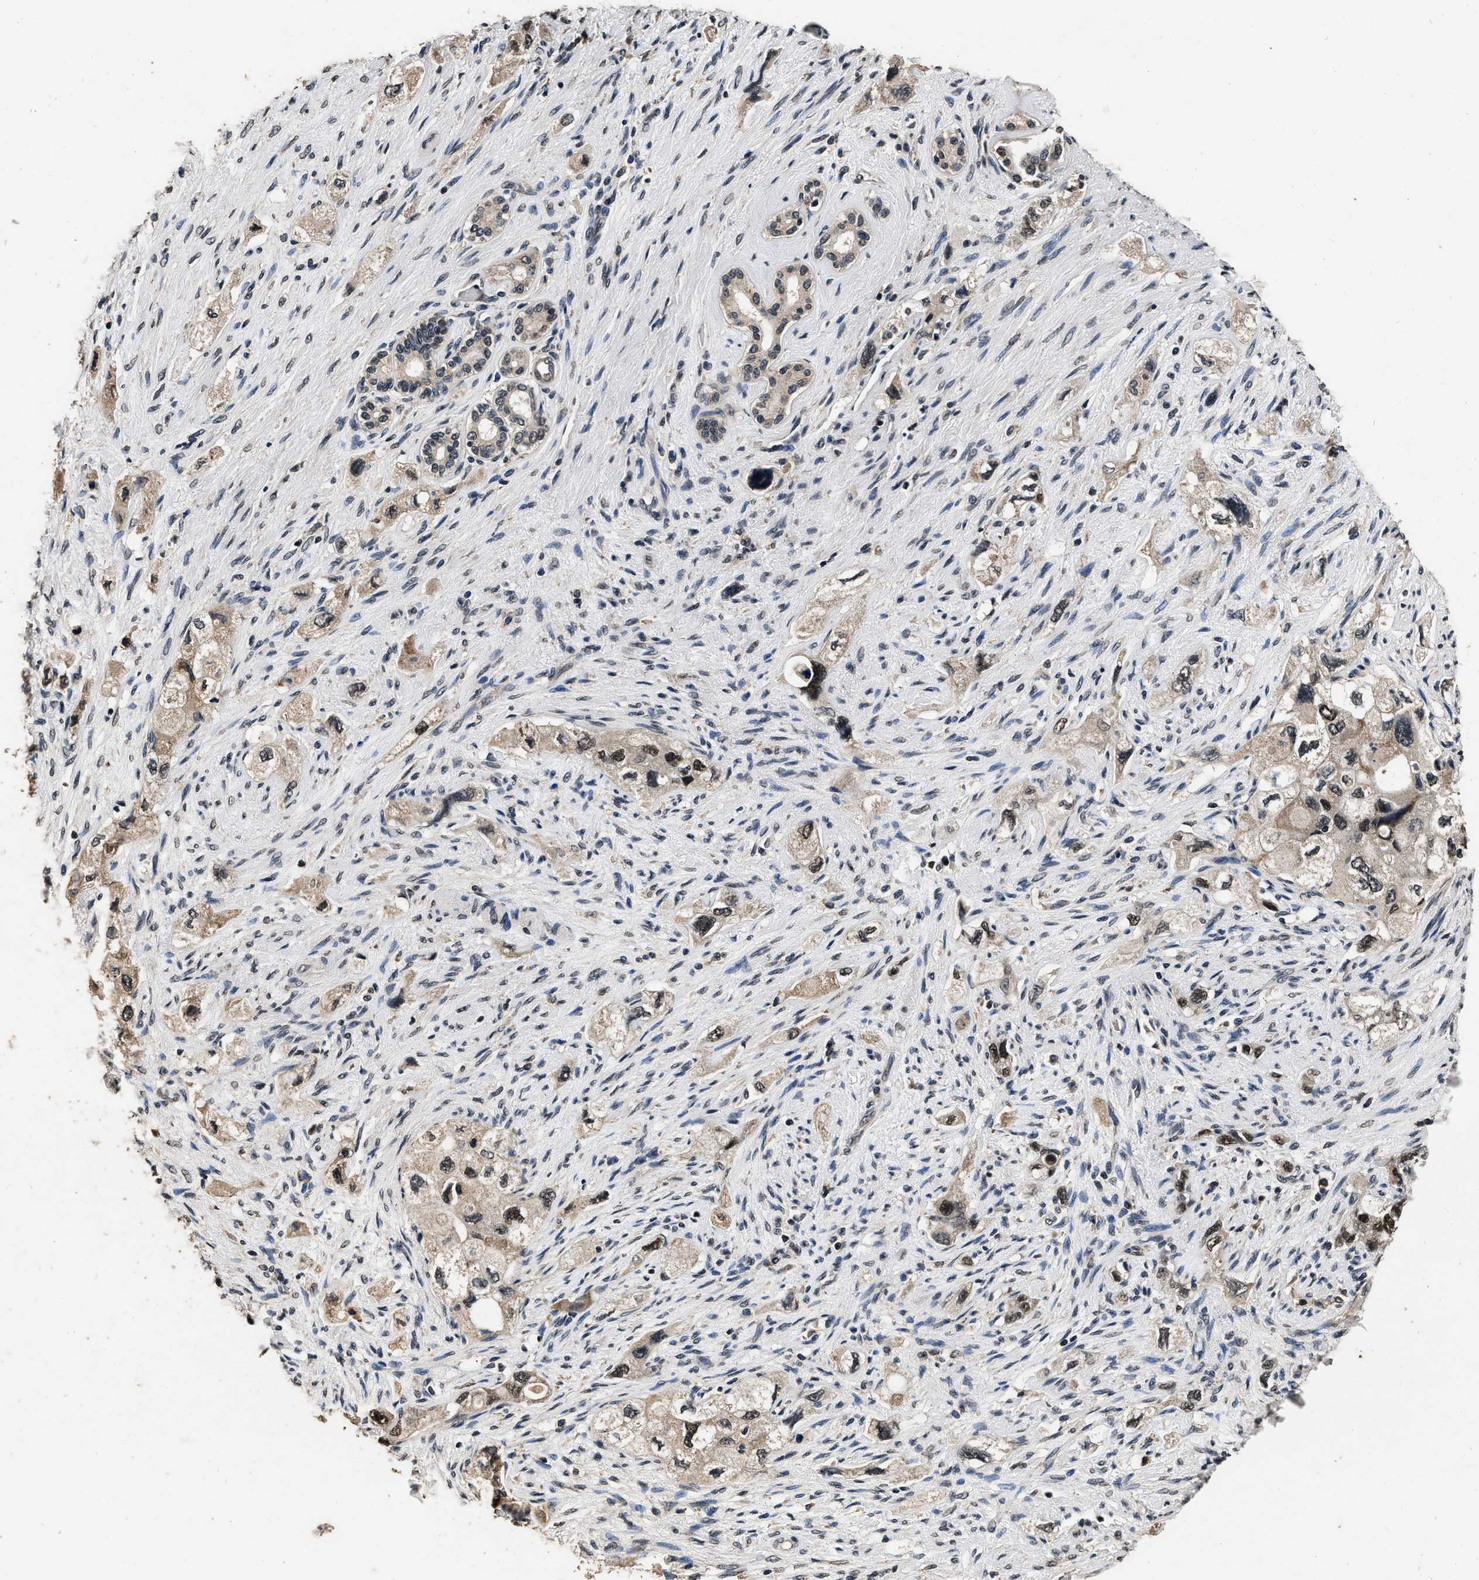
{"staining": {"intensity": "strong", "quantity": ">75%", "location": "nuclear"}, "tissue": "pancreatic cancer", "cell_type": "Tumor cells", "image_type": "cancer", "snomed": [{"axis": "morphology", "description": "Adenocarcinoma, NOS"}, {"axis": "topography", "description": "Pancreas"}], "caption": "A high amount of strong nuclear staining is appreciated in approximately >75% of tumor cells in pancreatic cancer (adenocarcinoma) tissue.", "gene": "CSTF1", "patient": {"sex": "female", "age": 73}}